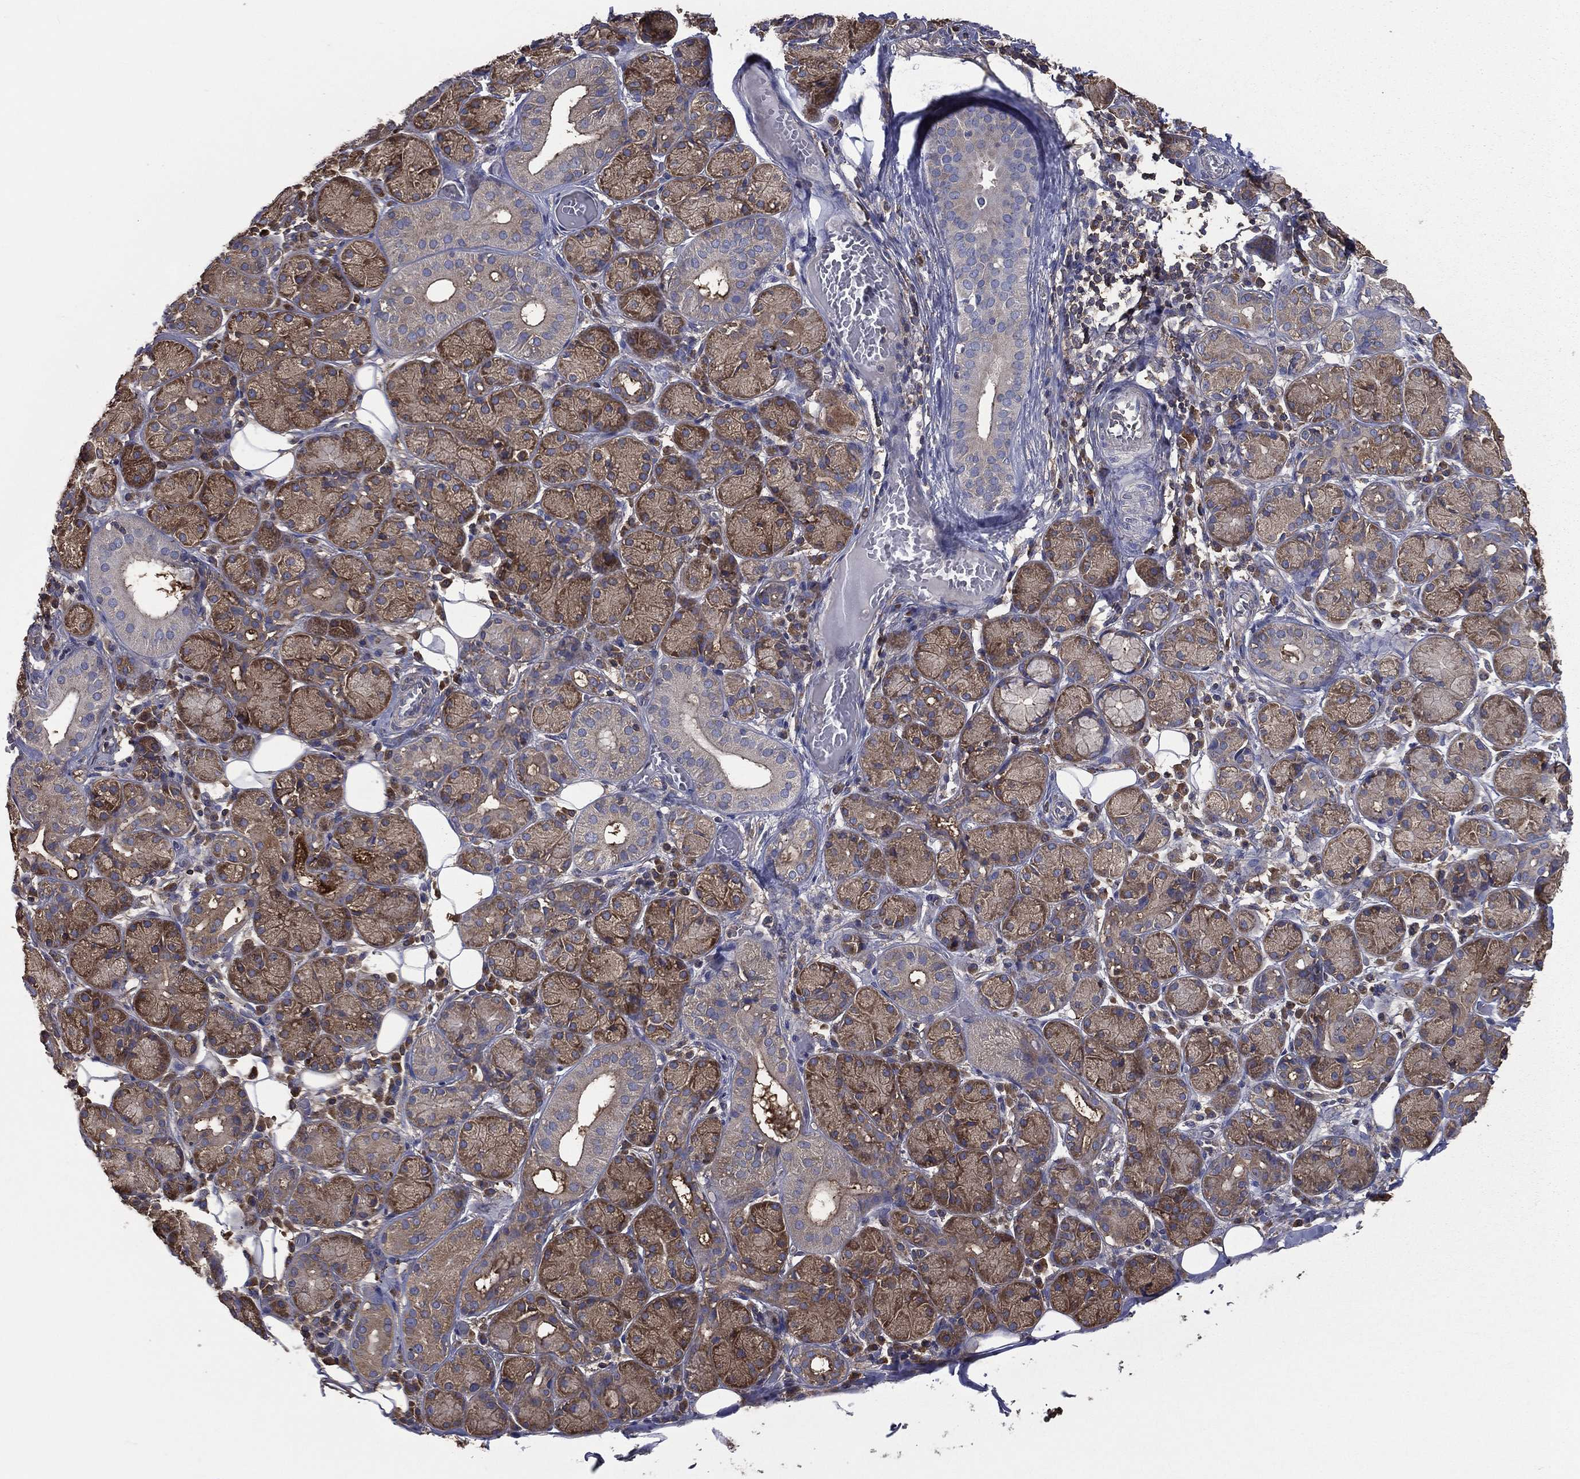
{"staining": {"intensity": "moderate", "quantity": ">75%", "location": "cytoplasmic/membranous"}, "tissue": "salivary gland", "cell_type": "Glandular cells", "image_type": "normal", "snomed": [{"axis": "morphology", "description": "Normal tissue, NOS"}, {"axis": "topography", "description": "Salivary gland"}], "caption": "Glandular cells show medium levels of moderate cytoplasmic/membranous staining in approximately >75% of cells in unremarkable salivary gland.", "gene": "SARS1", "patient": {"sex": "male", "age": 71}}